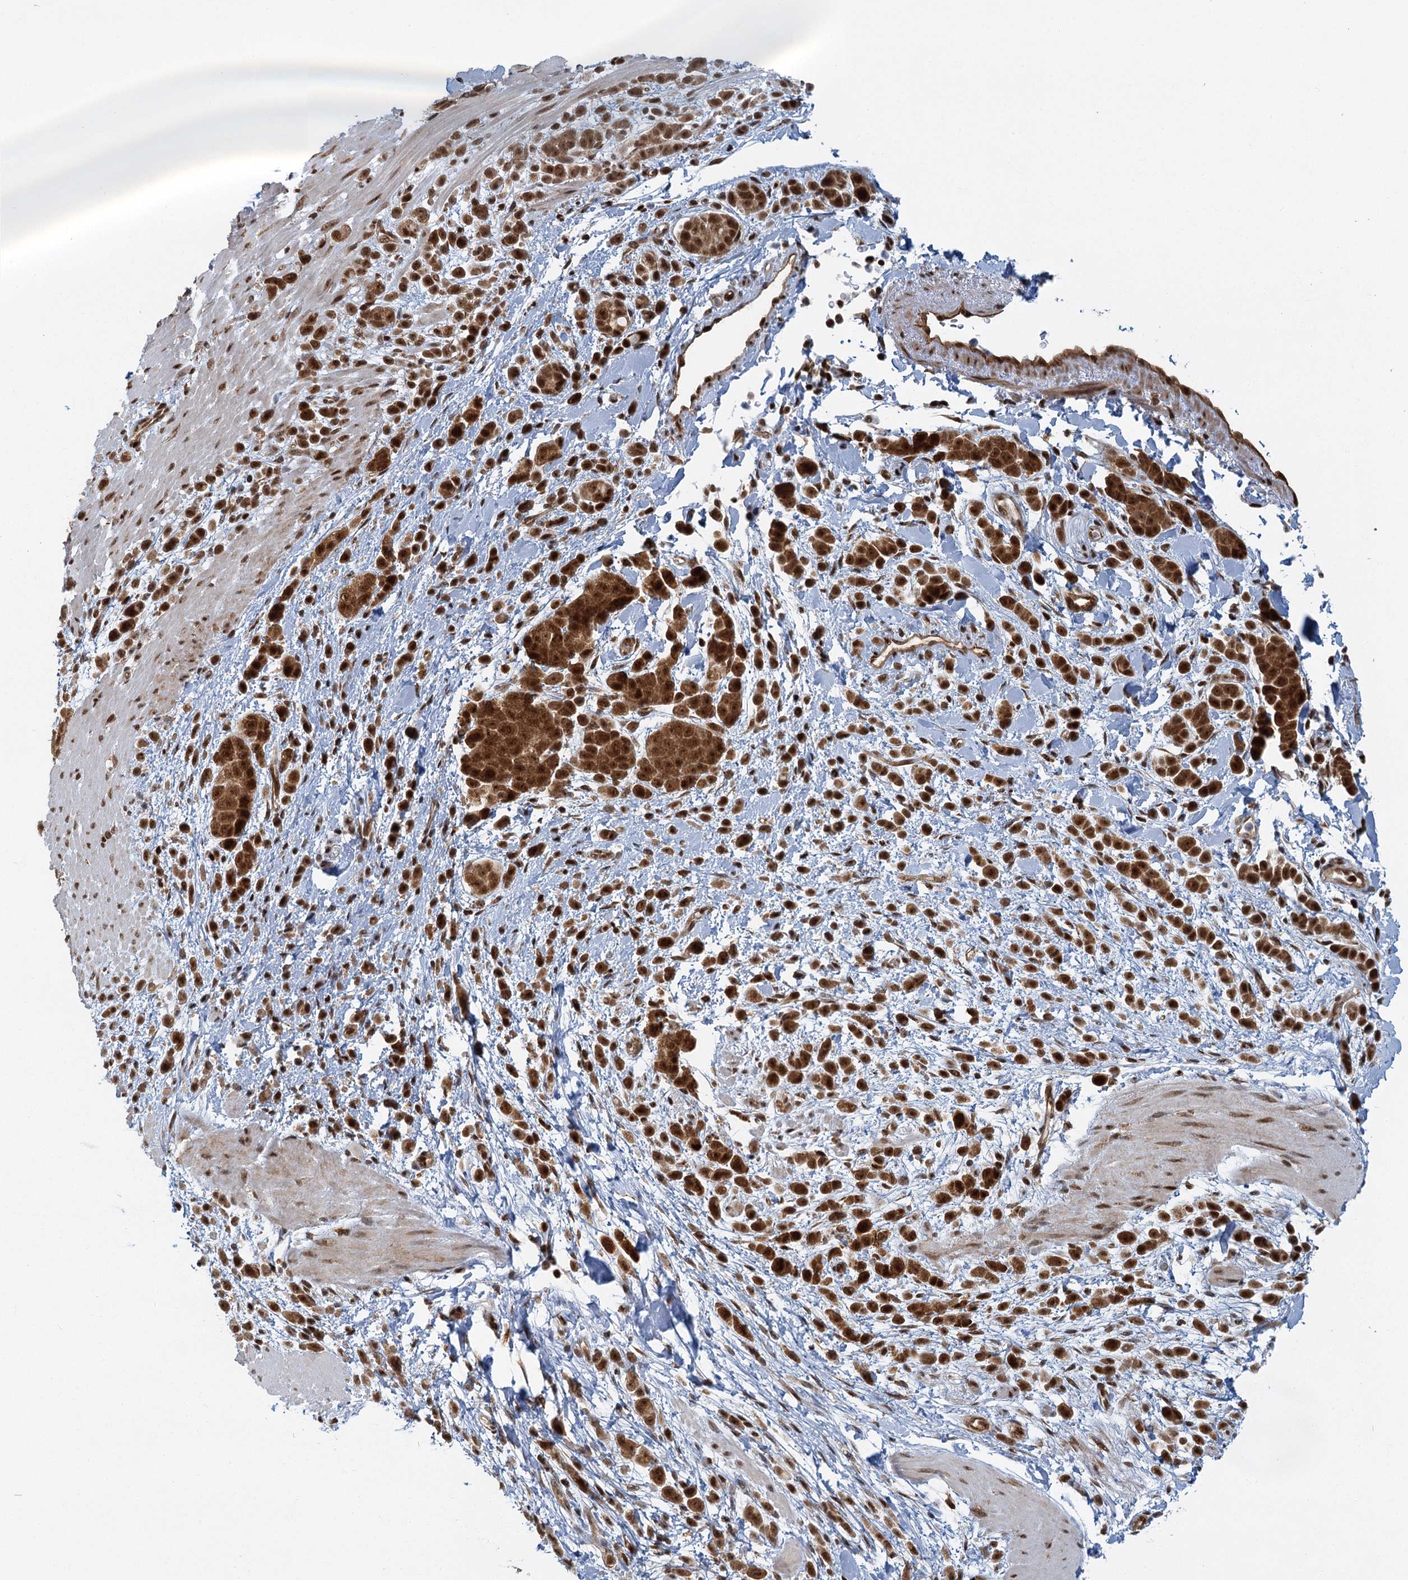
{"staining": {"intensity": "moderate", "quantity": ">75%", "location": "cytoplasmic/membranous,nuclear"}, "tissue": "pancreatic cancer", "cell_type": "Tumor cells", "image_type": "cancer", "snomed": [{"axis": "morphology", "description": "Normal tissue, NOS"}, {"axis": "morphology", "description": "Adenocarcinoma, NOS"}, {"axis": "topography", "description": "Pancreas"}], "caption": "Protein positivity by IHC demonstrates moderate cytoplasmic/membranous and nuclear expression in about >75% of tumor cells in pancreatic cancer (adenocarcinoma). The staining was performed using DAB to visualize the protein expression in brown, while the nuclei were stained in blue with hematoxylin (Magnification: 20x).", "gene": "GPATCH11", "patient": {"sex": "female", "age": 64}}